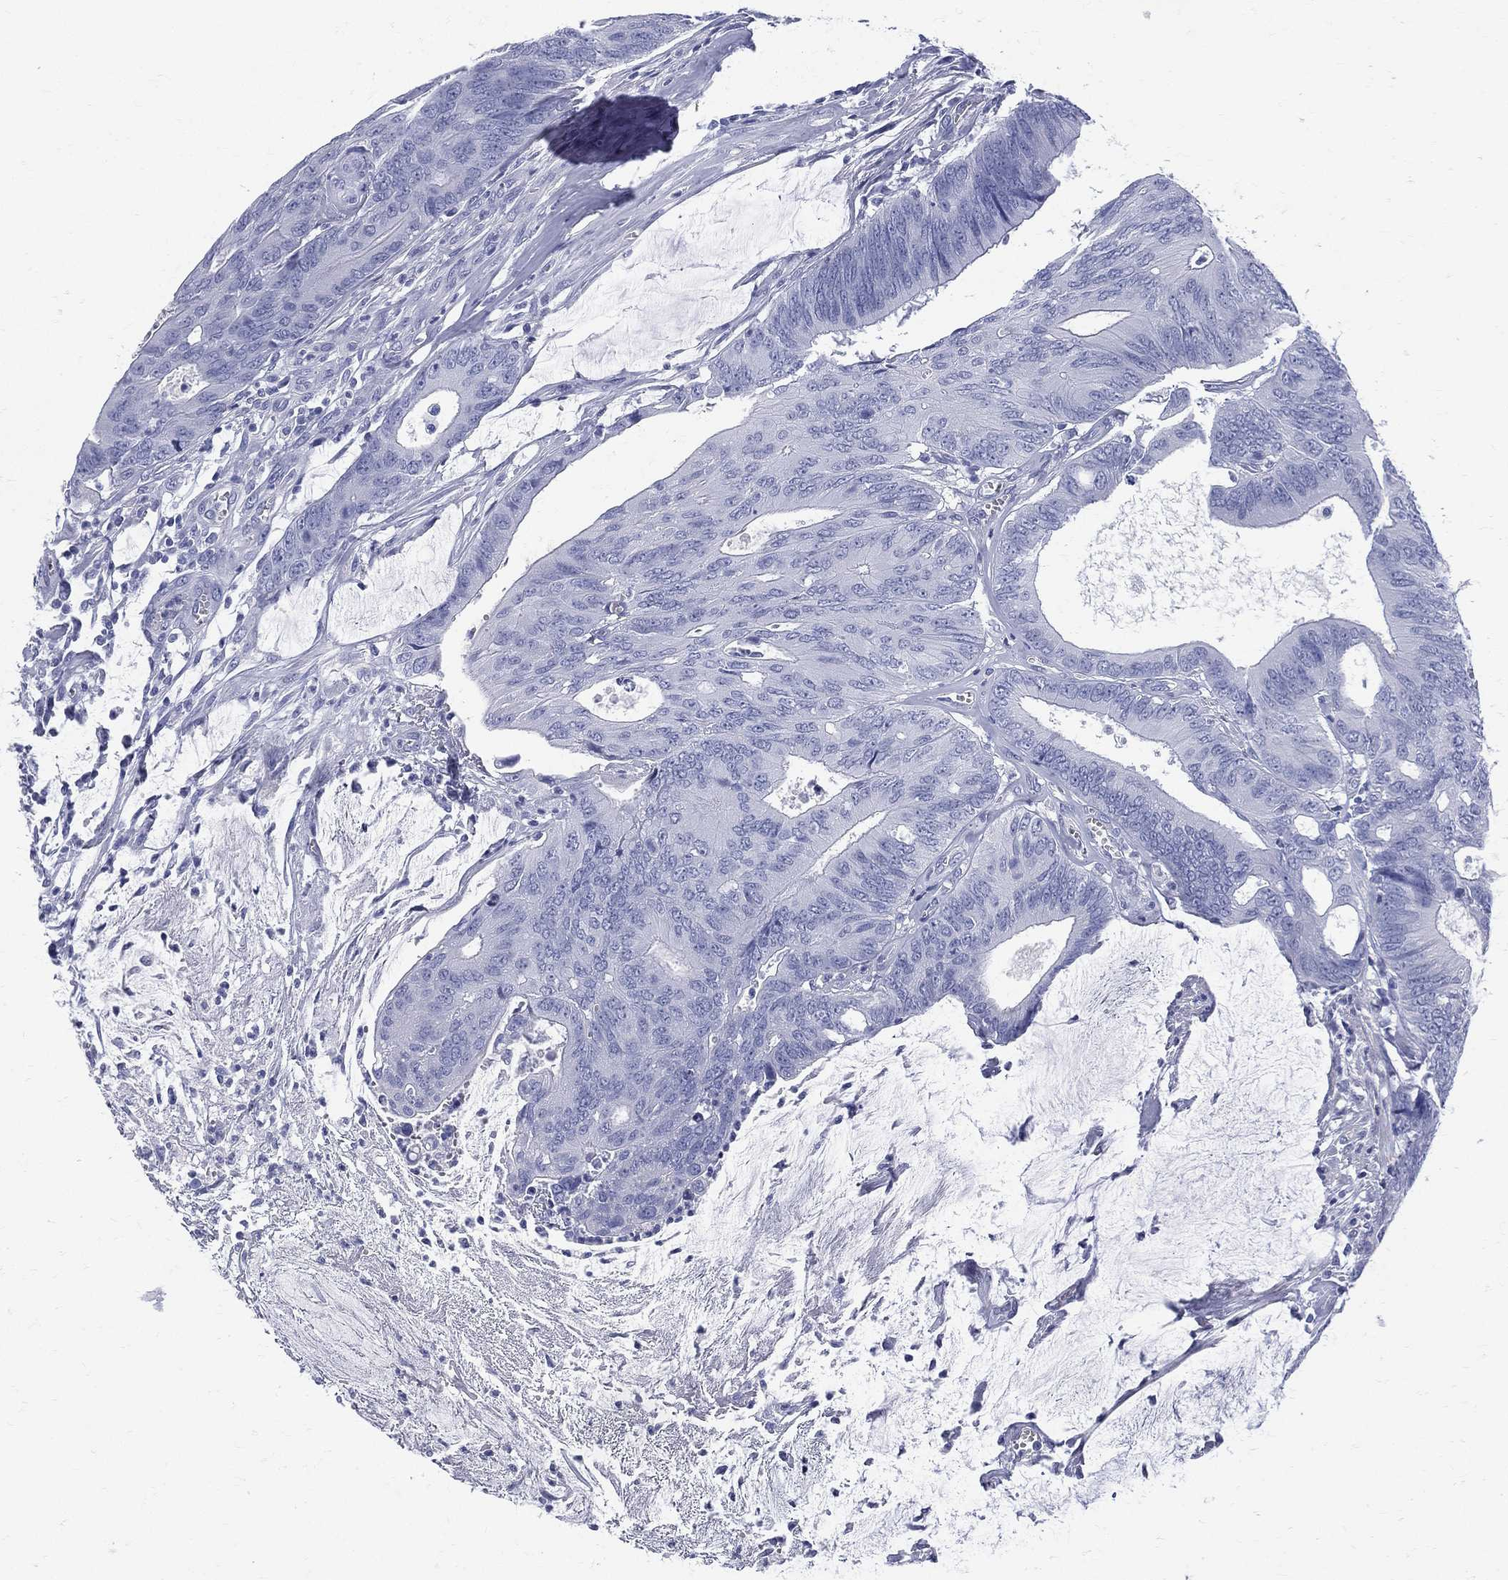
{"staining": {"intensity": "negative", "quantity": "none", "location": "none"}, "tissue": "colorectal cancer", "cell_type": "Tumor cells", "image_type": "cancer", "snomed": [{"axis": "morphology", "description": "Normal tissue, NOS"}, {"axis": "morphology", "description": "Adenocarcinoma, NOS"}, {"axis": "topography", "description": "Colon"}], "caption": "There is no significant expression in tumor cells of colorectal cancer (adenocarcinoma).", "gene": "ETNPPL", "patient": {"sex": "male", "age": 65}}